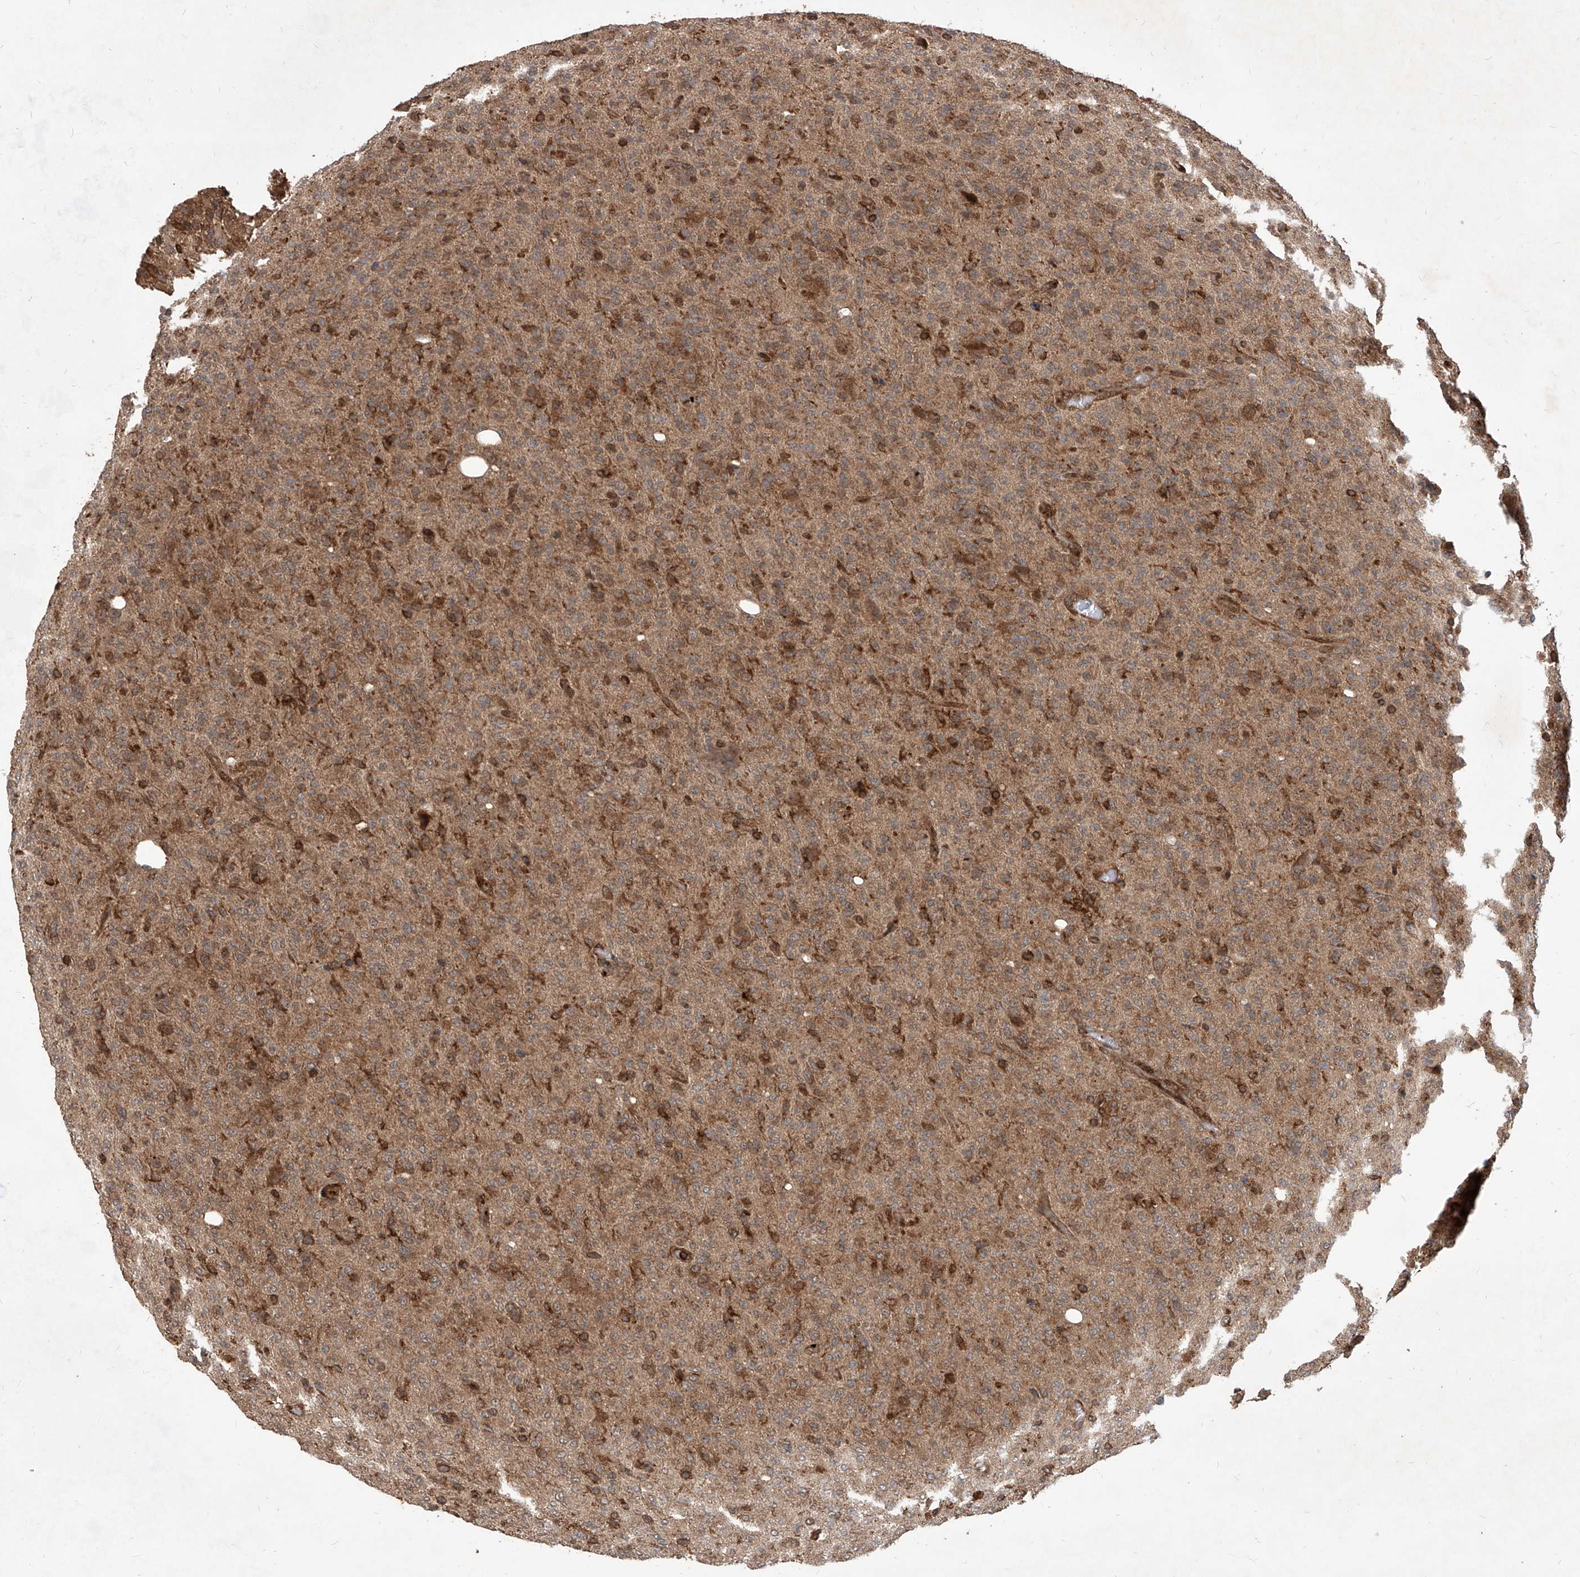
{"staining": {"intensity": "moderate", "quantity": "25%-75%", "location": "cytoplasmic/membranous"}, "tissue": "glioma", "cell_type": "Tumor cells", "image_type": "cancer", "snomed": [{"axis": "morphology", "description": "Glioma, malignant, High grade"}, {"axis": "topography", "description": "Brain"}], "caption": "Immunohistochemical staining of human malignant glioma (high-grade) demonstrates medium levels of moderate cytoplasmic/membranous protein staining in approximately 25%-75% of tumor cells.", "gene": "MAGED2", "patient": {"sex": "female", "age": 57}}